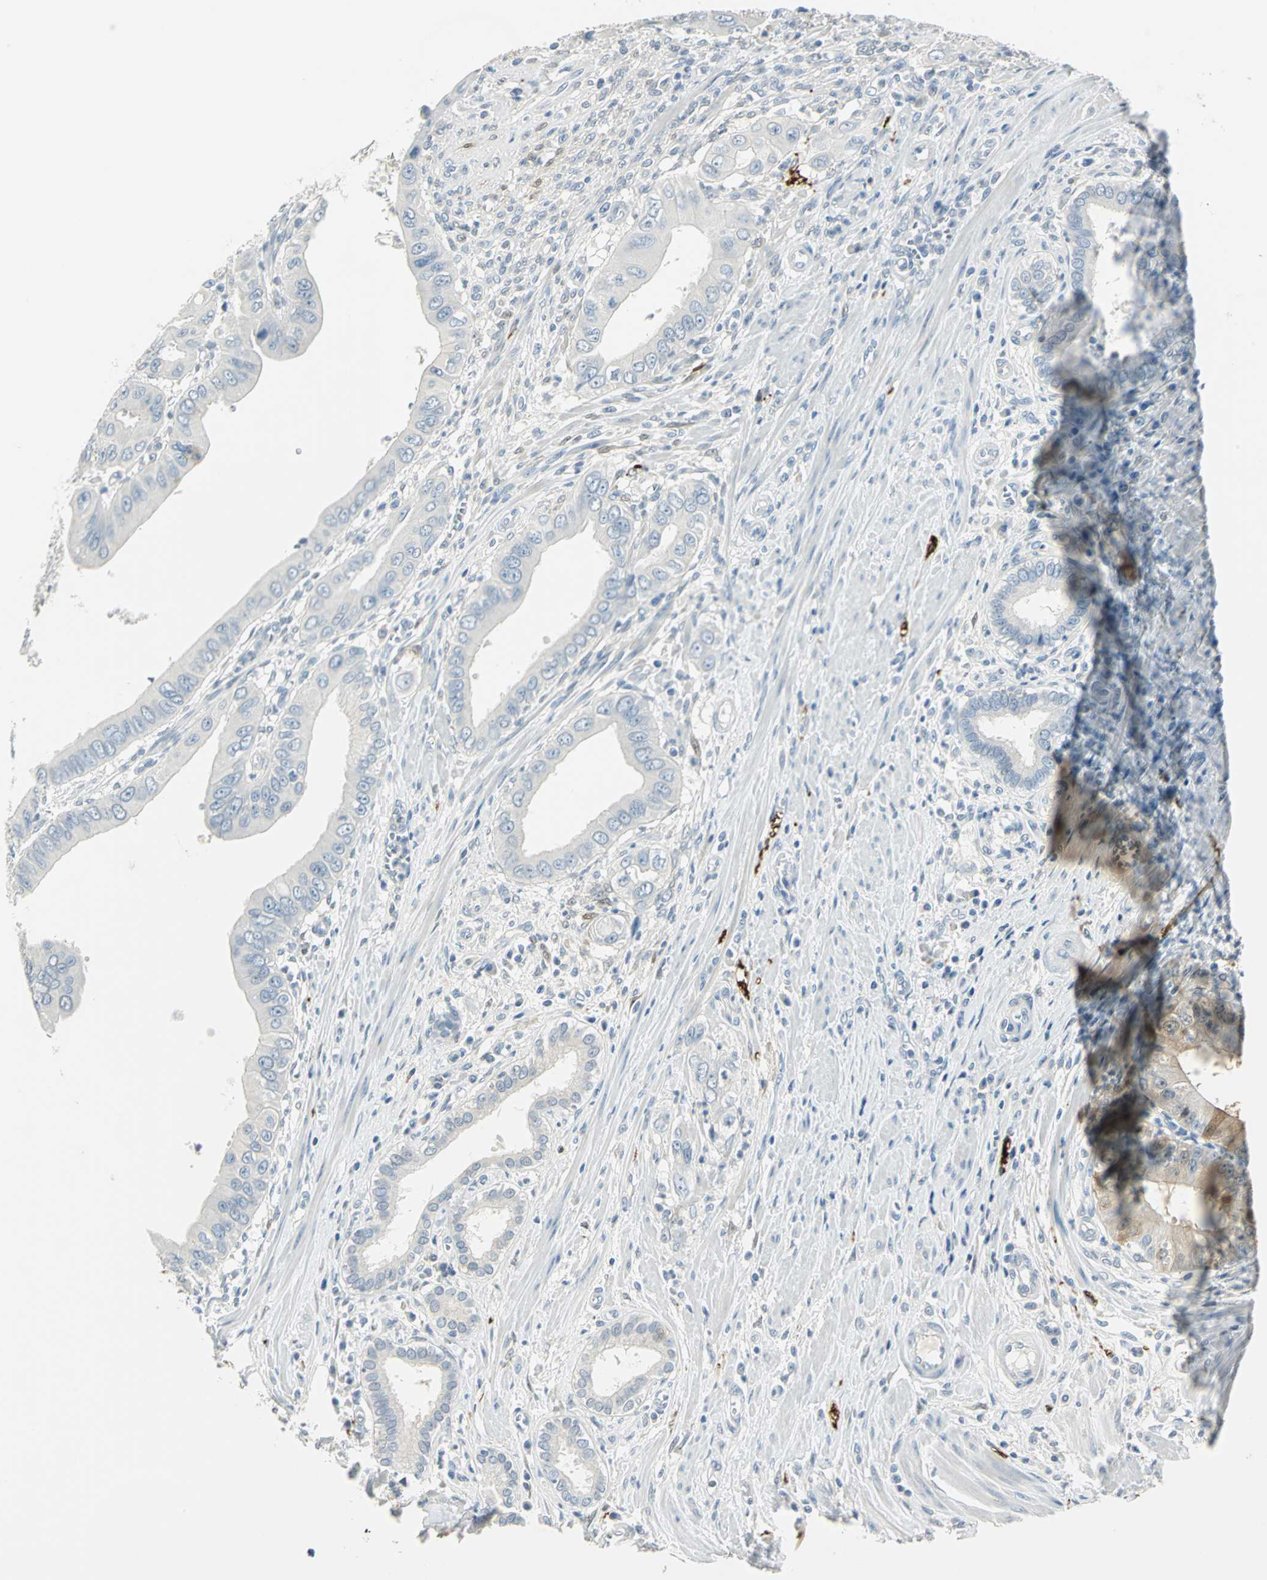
{"staining": {"intensity": "negative", "quantity": "none", "location": "none"}, "tissue": "pancreatic cancer", "cell_type": "Tumor cells", "image_type": "cancer", "snomed": [{"axis": "morphology", "description": "Normal tissue, NOS"}, {"axis": "topography", "description": "Lymph node"}], "caption": "An IHC histopathology image of pancreatic cancer is shown. There is no staining in tumor cells of pancreatic cancer. The staining is performed using DAB brown chromogen with nuclei counter-stained in using hematoxylin.", "gene": "UCHL1", "patient": {"sex": "male", "age": 50}}